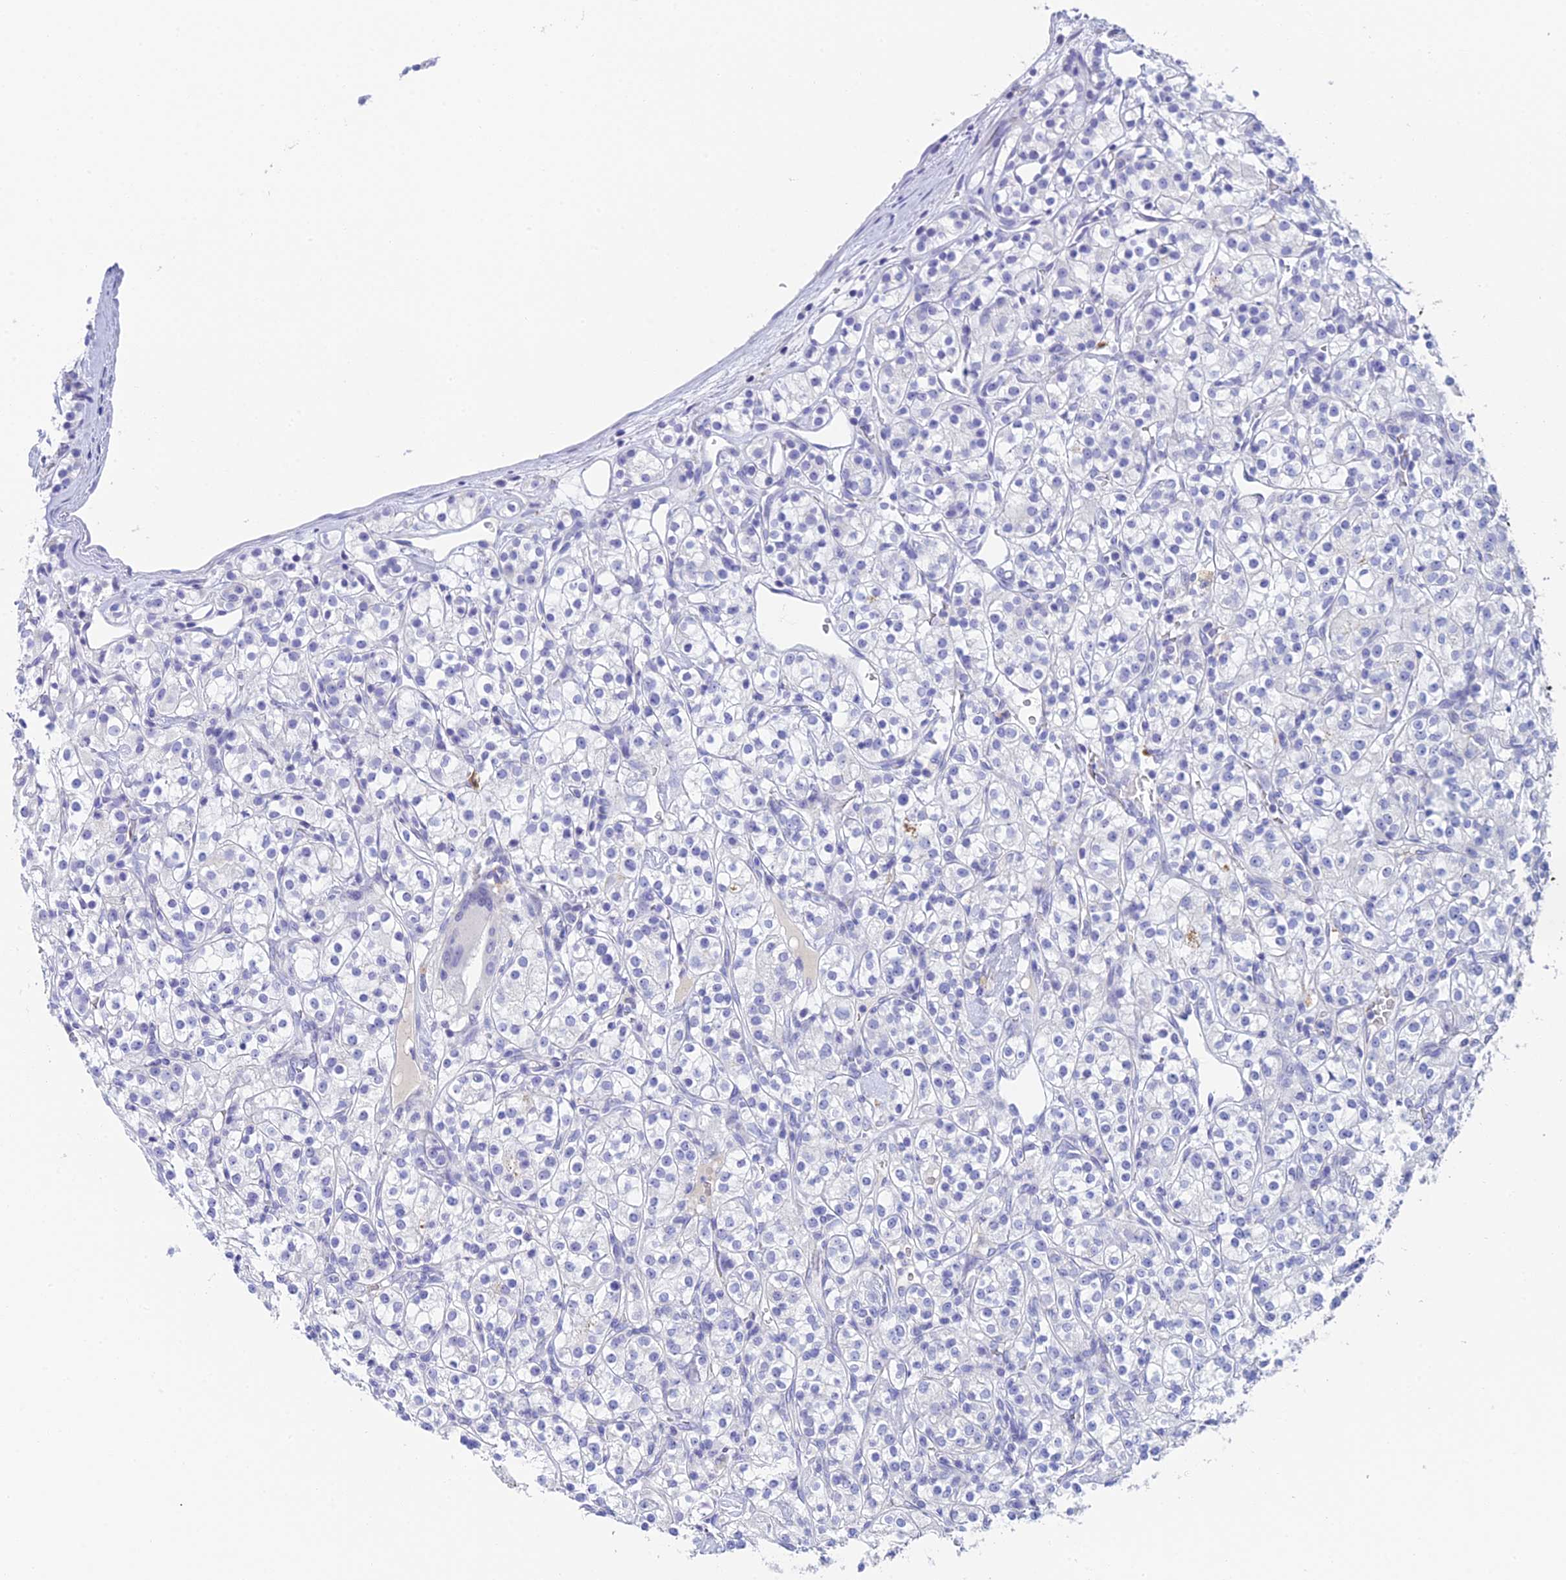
{"staining": {"intensity": "negative", "quantity": "none", "location": "none"}, "tissue": "renal cancer", "cell_type": "Tumor cells", "image_type": "cancer", "snomed": [{"axis": "morphology", "description": "Adenocarcinoma, NOS"}, {"axis": "topography", "description": "Kidney"}], "caption": "DAB immunohistochemical staining of human renal cancer displays no significant positivity in tumor cells. The staining was performed using DAB to visualize the protein expression in brown, while the nuclei were stained in blue with hematoxylin (Magnification: 20x).", "gene": "C12orf29", "patient": {"sex": "male", "age": 77}}